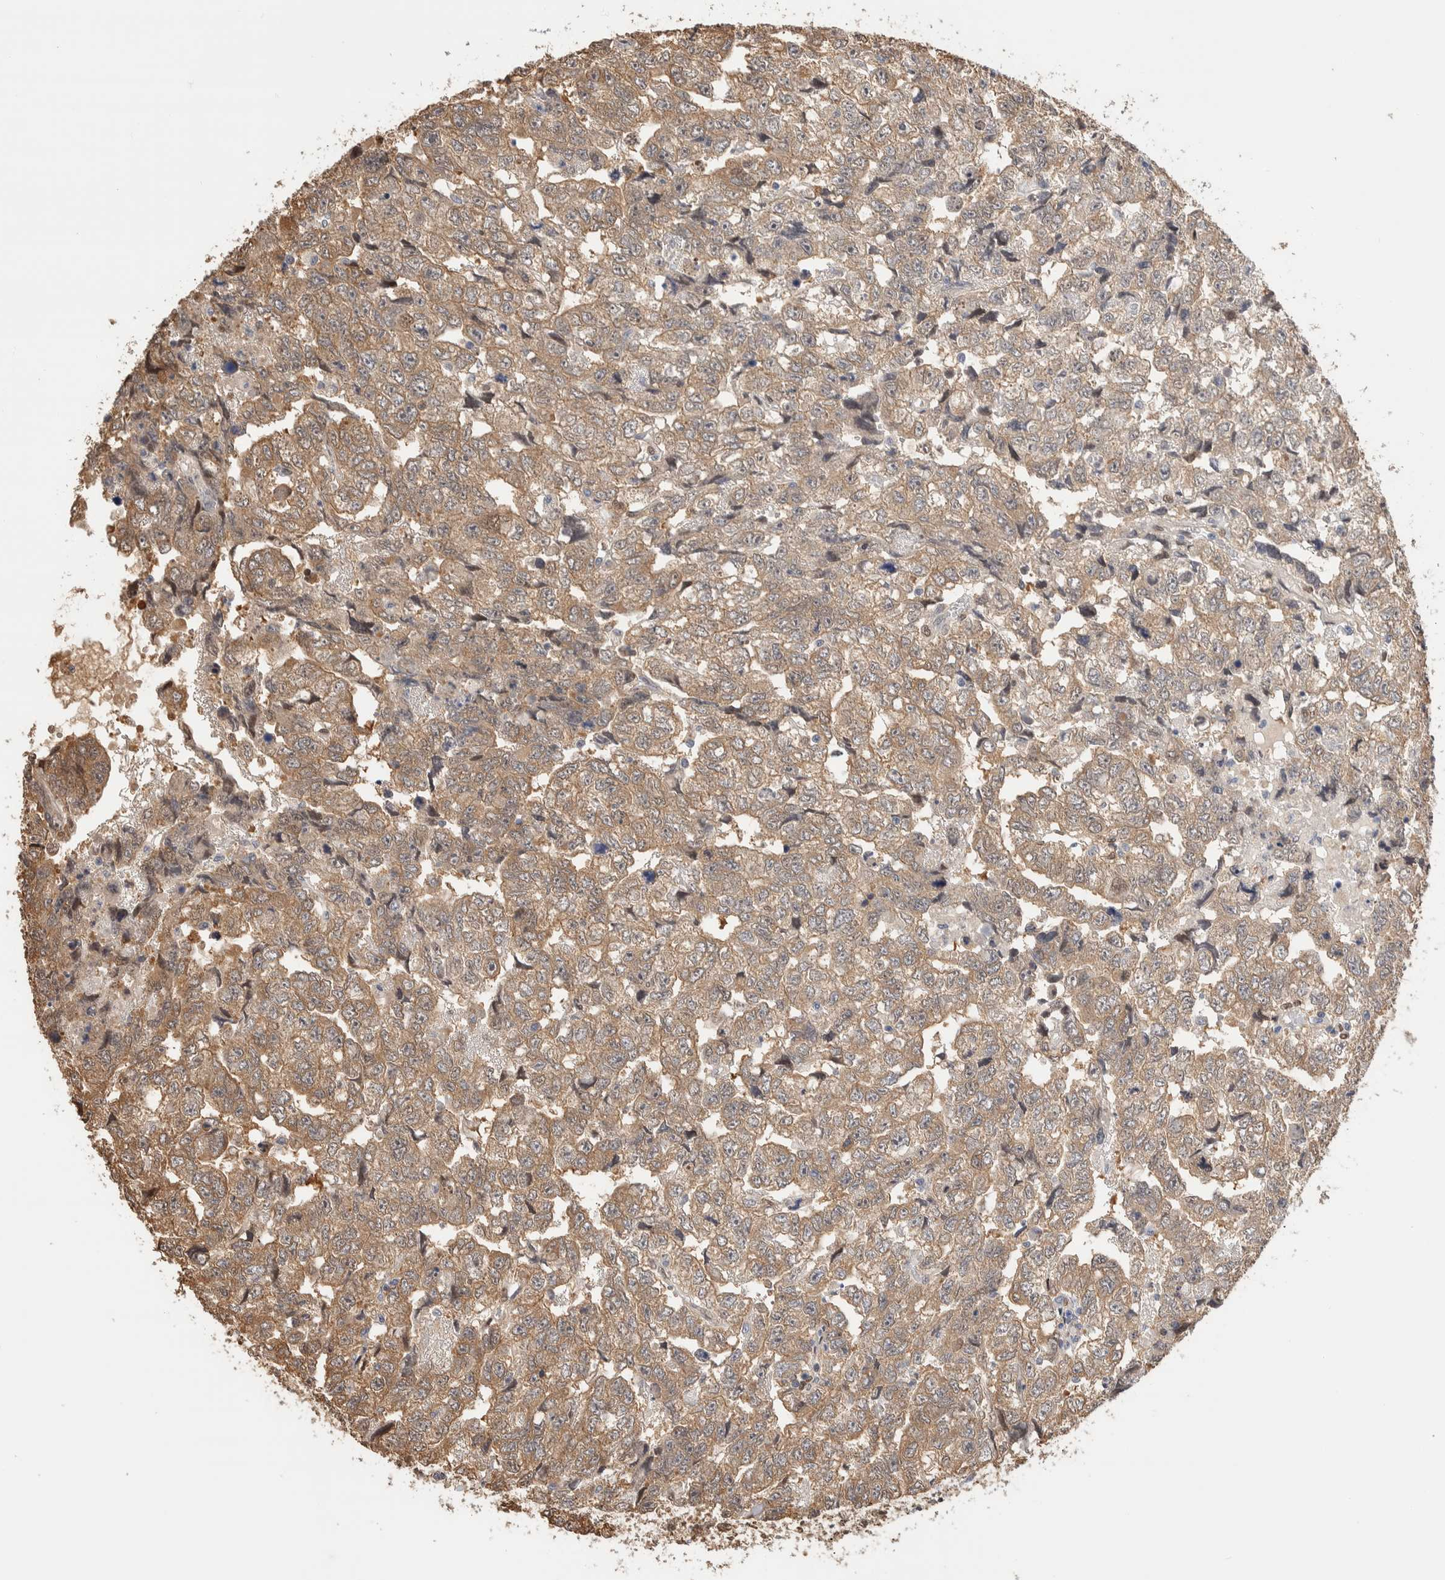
{"staining": {"intensity": "moderate", "quantity": ">75%", "location": "cytoplasmic/membranous"}, "tissue": "testis cancer", "cell_type": "Tumor cells", "image_type": "cancer", "snomed": [{"axis": "morphology", "description": "Carcinoma, Embryonal, NOS"}, {"axis": "topography", "description": "Testis"}], "caption": "This photomicrograph shows immunohistochemistry staining of human testis cancer (embryonal carcinoma), with medium moderate cytoplasmic/membranous staining in about >75% of tumor cells.", "gene": "NSMAF", "patient": {"sex": "male", "age": 36}}